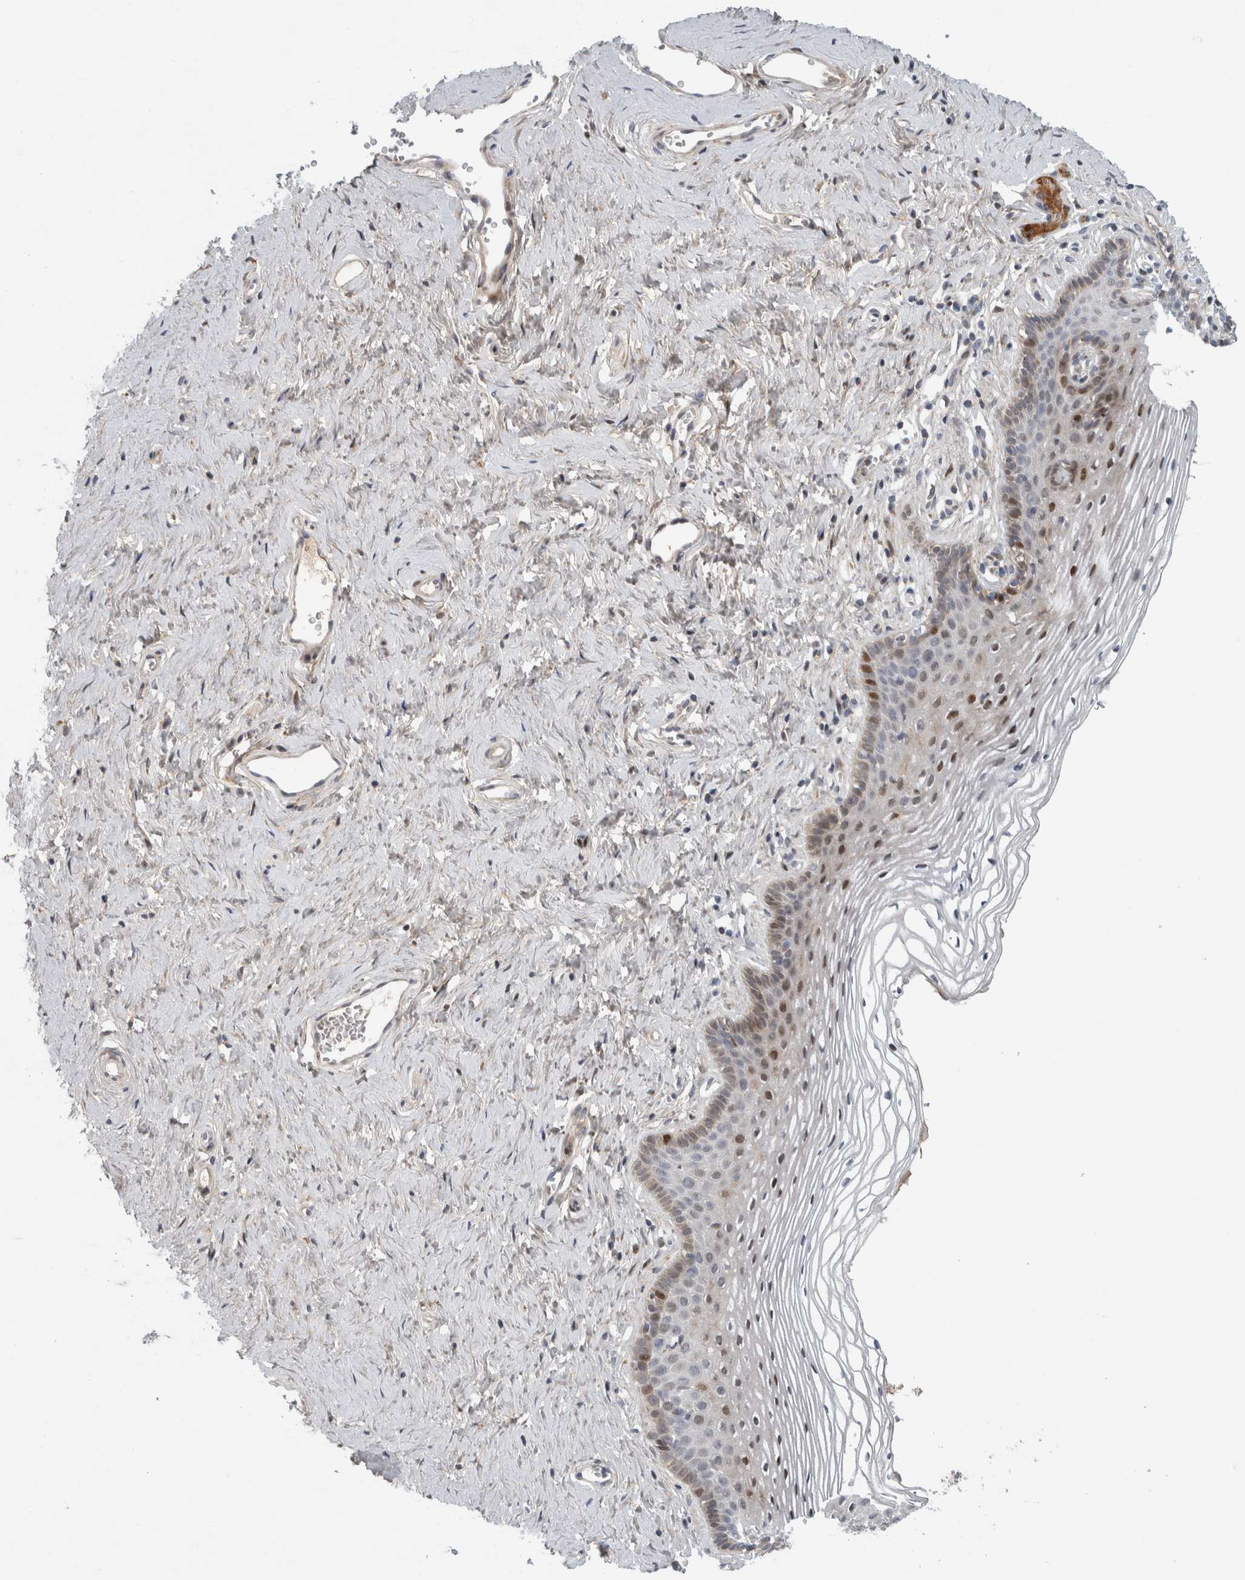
{"staining": {"intensity": "strong", "quantity": "<25%", "location": "nuclear"}, "tissue": "vagina", "cell_type": "Squamous epithelial cells", "image_type": "normal", "snomed": [{"axis": "morphology", "description": "Normal tissue, NOS"}, {"axis": "topography", "description": "Vagina"}], "caption": "This image demonstrates benign vagina stained with immunohistochemistry (IHC) to label a protein in brown. The nuclear of squamous epithelial cells show strong positivity for the protein. Nuclei are counter-stained blue.", "gene": "RBM48", "patient": {"sex": "female", "age": 32}}